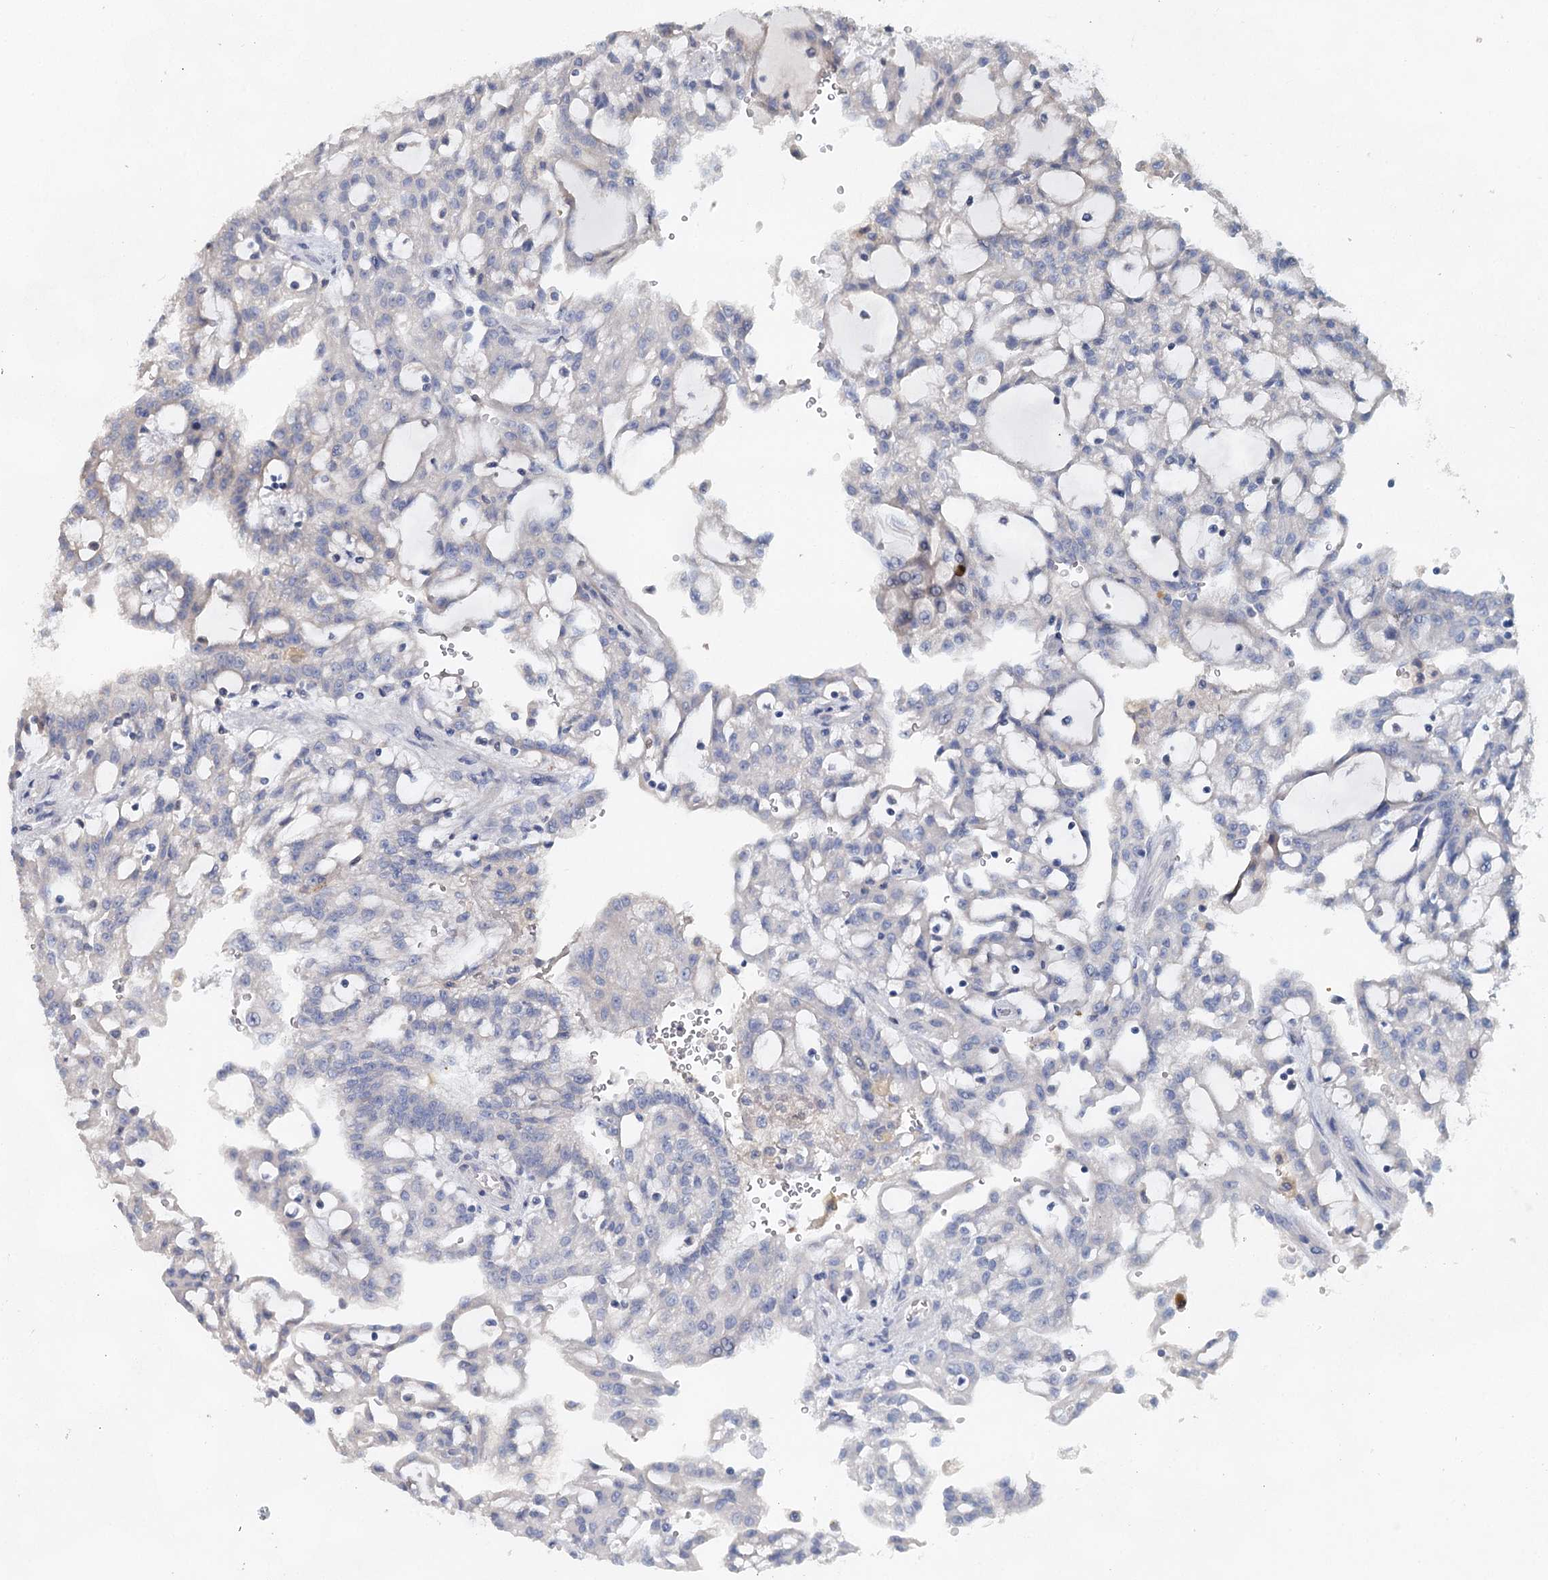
{"staining": {"intensity": "negative", "quantity": "none", "location": "none"}, "tissue": "renal cancer", "cell_type": "Tumor cells", "image_type": "cancer", "snomed": [{"axis": "morphology", "description": "Adenocarcinoma, NOS"}, {"axis": "topography", "description": "Kidney"}], "caption": "Immunohistochemical staining of renal cancer displays no significant expression in tumor cells.", "gene": "MYL6B", "patient": {"sex": "male", "age": 63}}